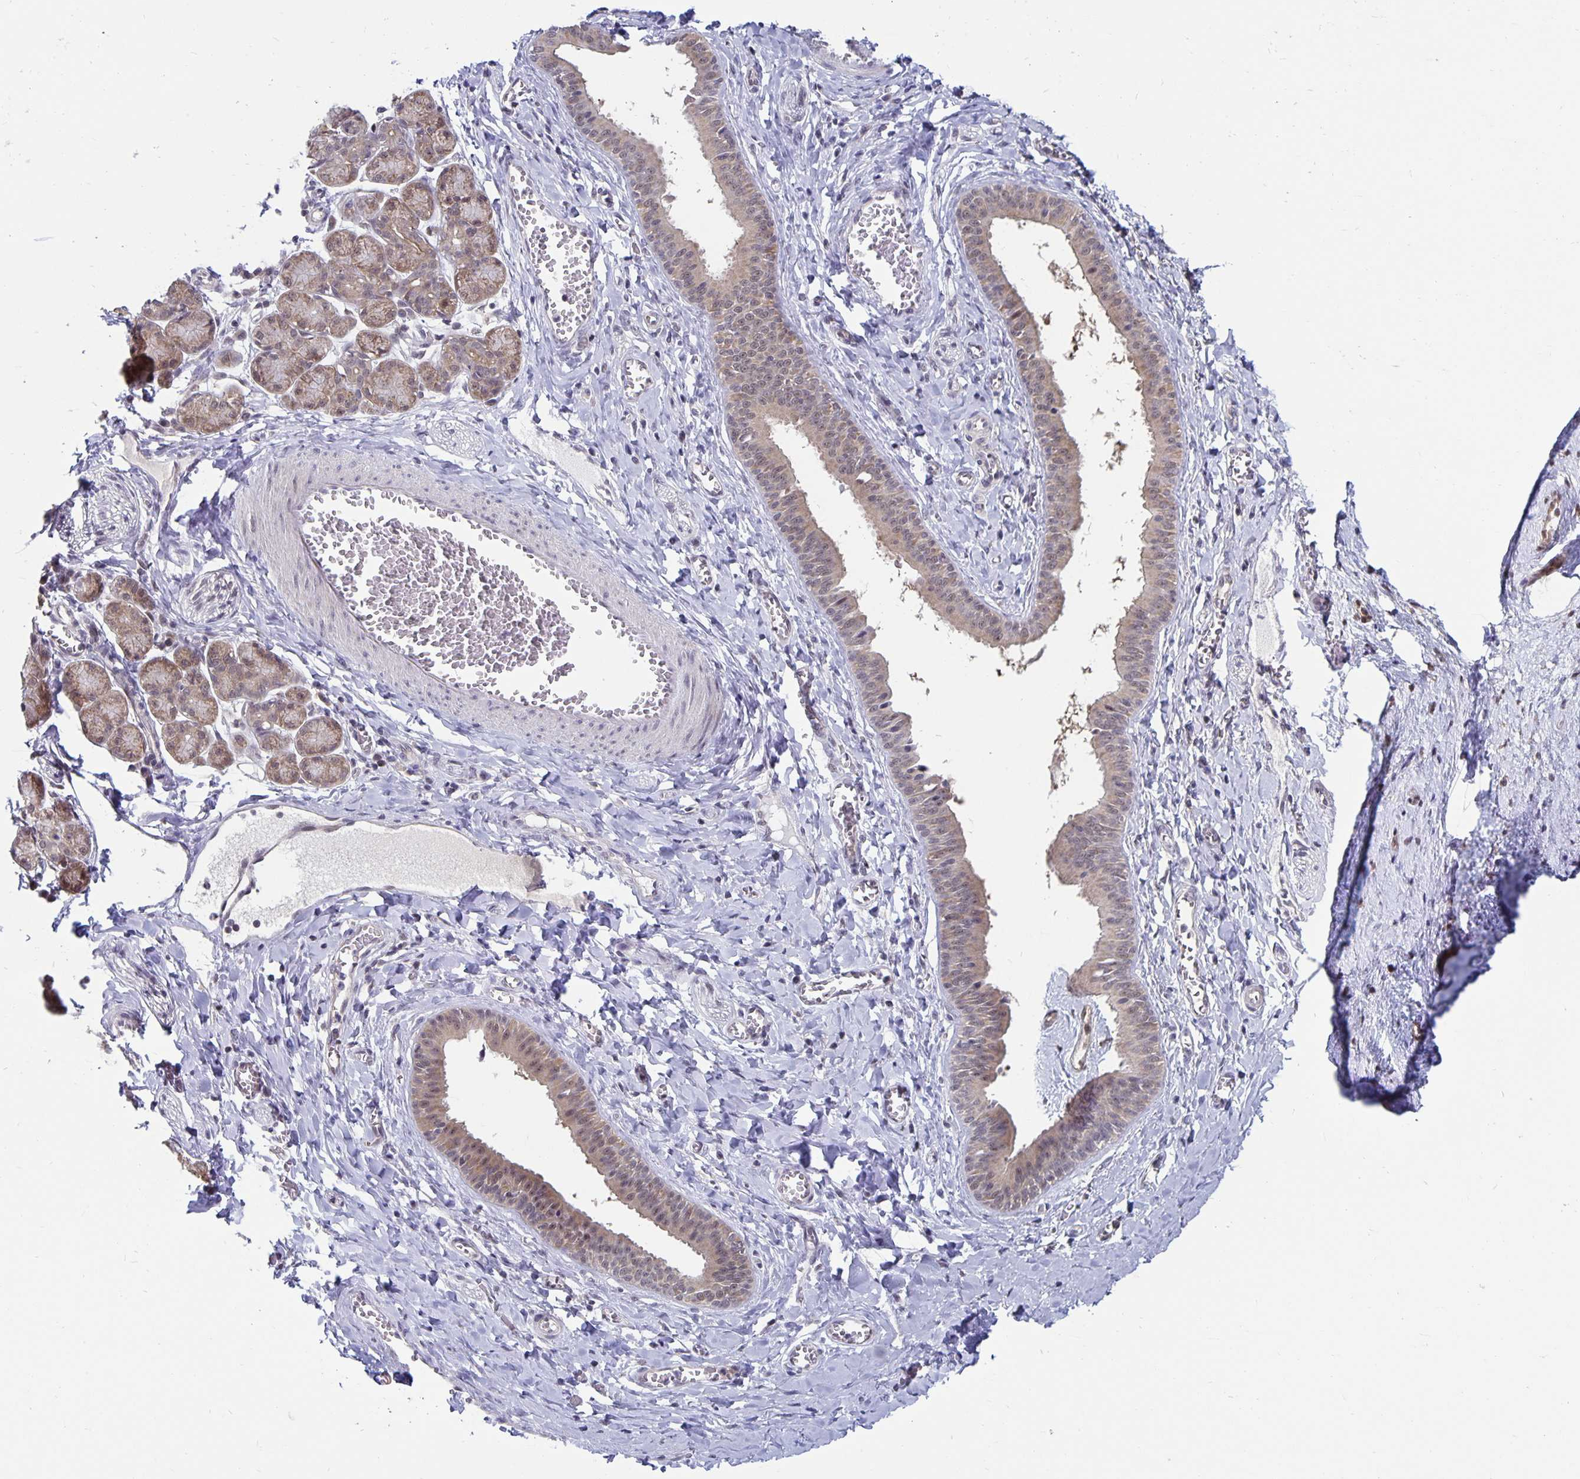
{"staining": {"intensity": "moderate", "quantity": ">75%", "location": "cytoplasmic/membranous,nuclear"}, "tissue": "salivary gland", "cell_type": "Glandular cells", "image_type": "normal", "snomed": [{"axis": "morphology", "description": "Normal tissue, NOS"}, {"axis": "morphology", "description": "Inflammation, NOS"}, {"axis": "topography", "description": "Lymph node"}, {"axis": "topography", "description": "Salivary gland"}], "caption": "Immunohistochemical staining of benign human salivary gland exhibits >75% levels of moderate cytoplasmic/membranous,nuclear protein staining in about >75% of glandular cells.", "gene": "EXOC6B", "patient": {"sex": "male", "age": 3}}